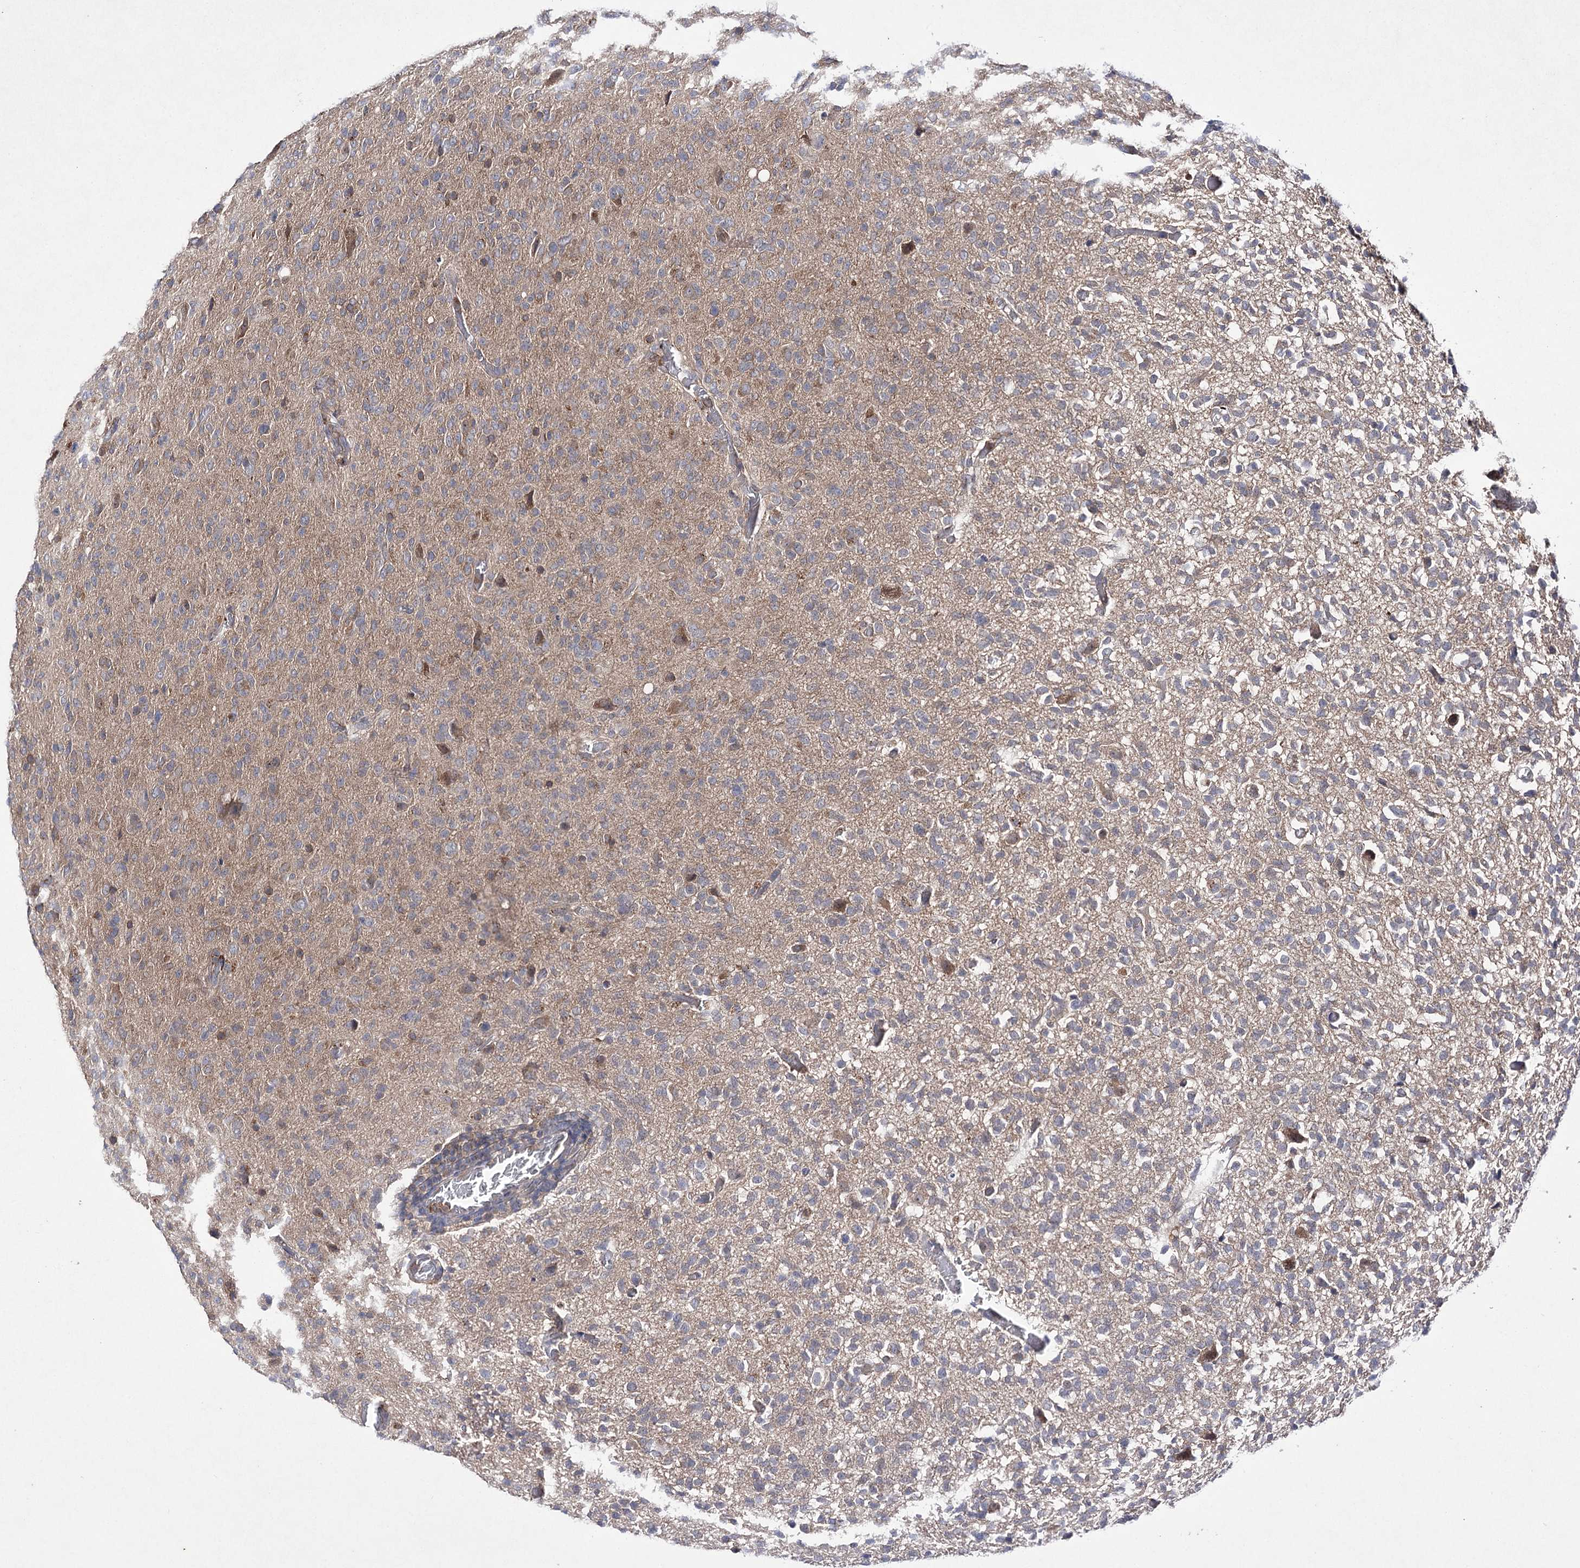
{"staining": {"intensity": "weak", "quantity": "<25%", "location": "cytoplasmic/membranous"}, "tissue": "glioma", "cell_type": "Tumor cells", "image_type": "cancer", "snomed": [{"axis": "morphology", "description": "Glioma, malignant, High grade"}, {"axis": "topography", "description": "Brain"}], "caption": "Glioma stained for a protein using immunohistochemistry displays no positivity tumor cells.", "gene": "BCR", "patient": {"sex": "female", "age": 57}}